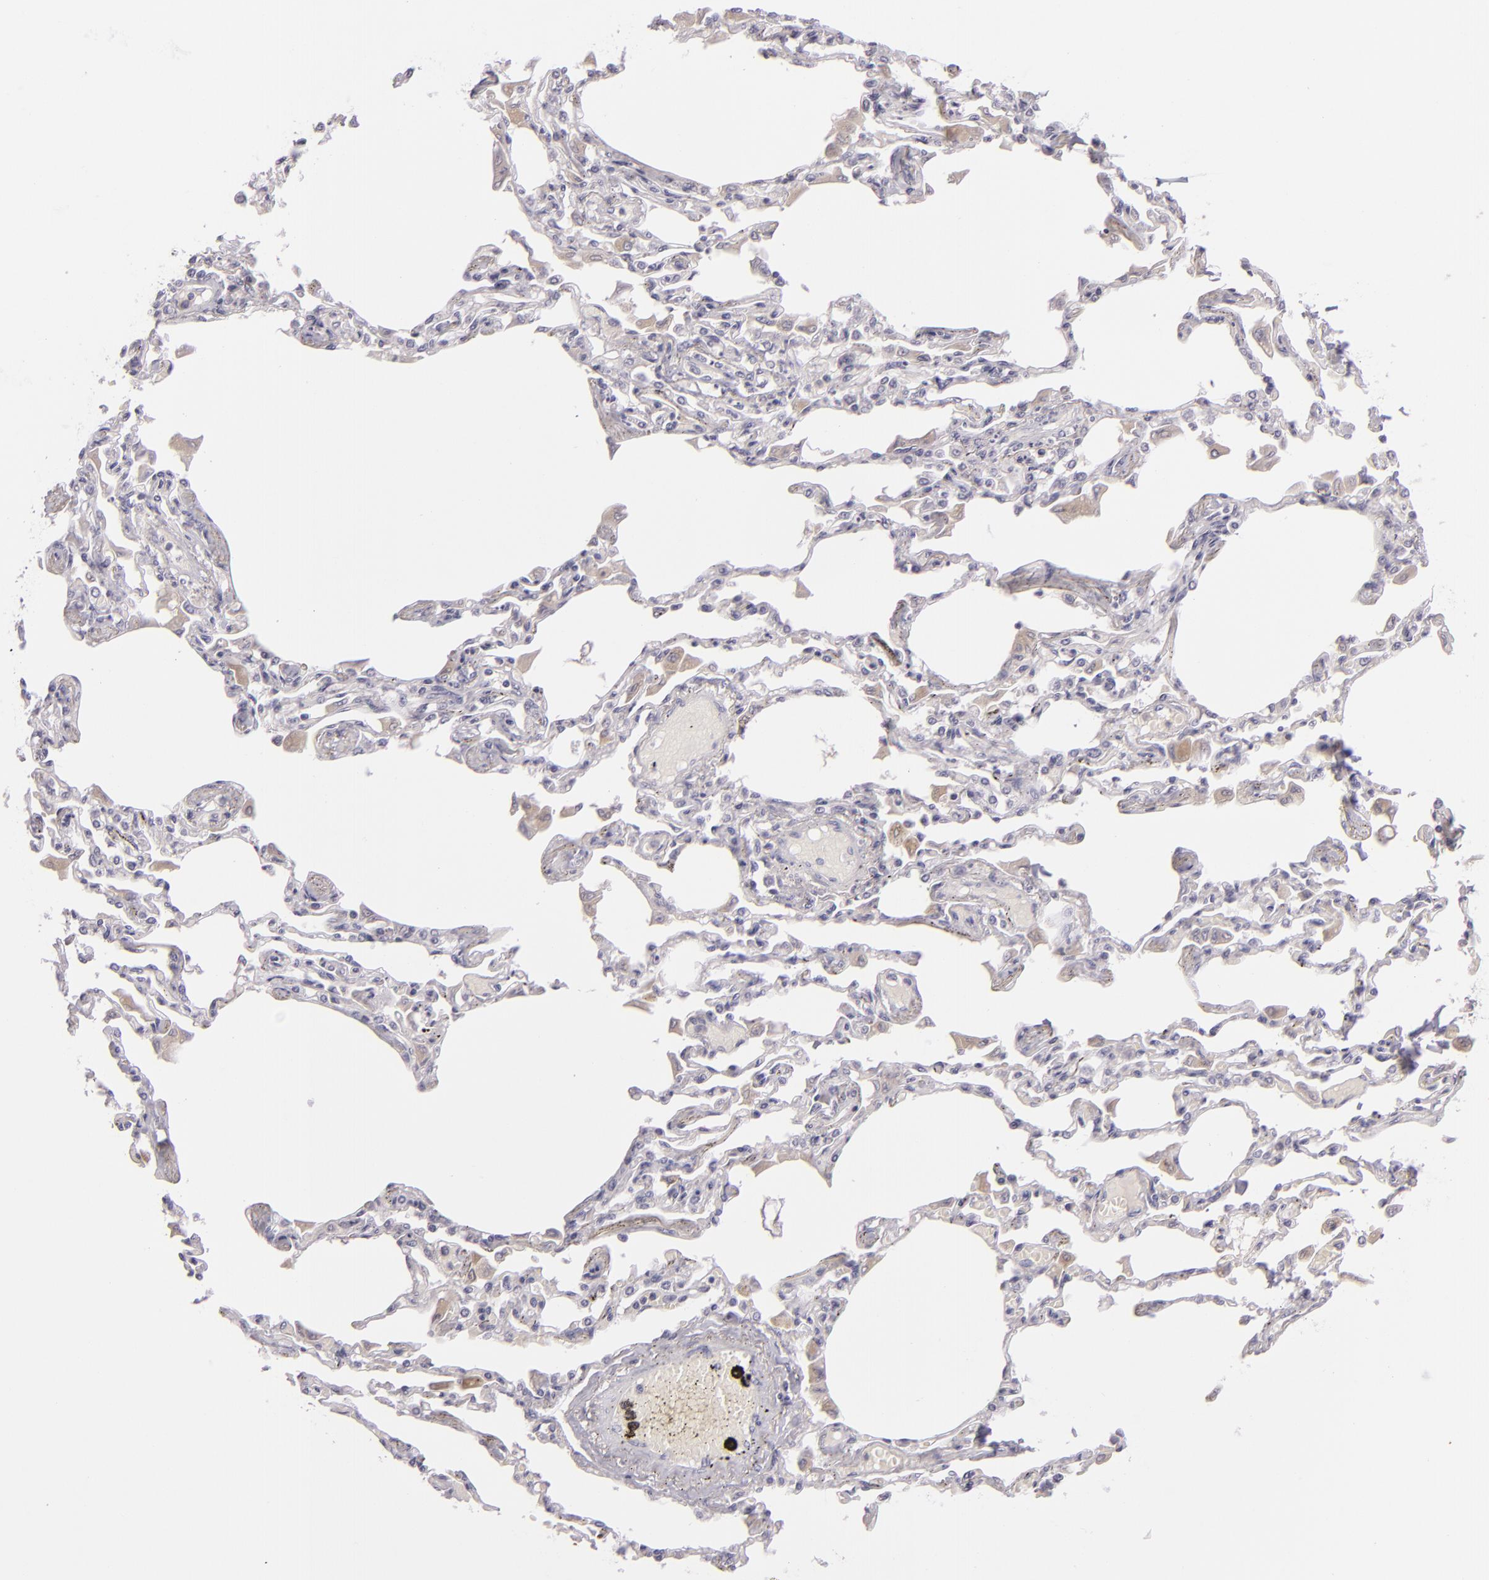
{"staining": {"intensity": "negative", "quantity": "none", "location": "none"}, "tissue": "adipose tissue", "cell_type": "Adipocytes", "image_type": "normal", "snomed": [{"axis": "morphology", "description": "Normal tissue, NOS"}, {"axis": "topography", "description": "Bronchus"}, {"axis": "topography", "description": "Lung"}], "caption": "The image shows no staining of adipocytes in unremarkable adipose tissue. (Stains: DAB immunohistochemistry with hematoxylin counter stain, Microscopy: brightfield microscopy at high magnification).", "gene": "DAG1", "patient": {"sex": "female", "age": 49}}